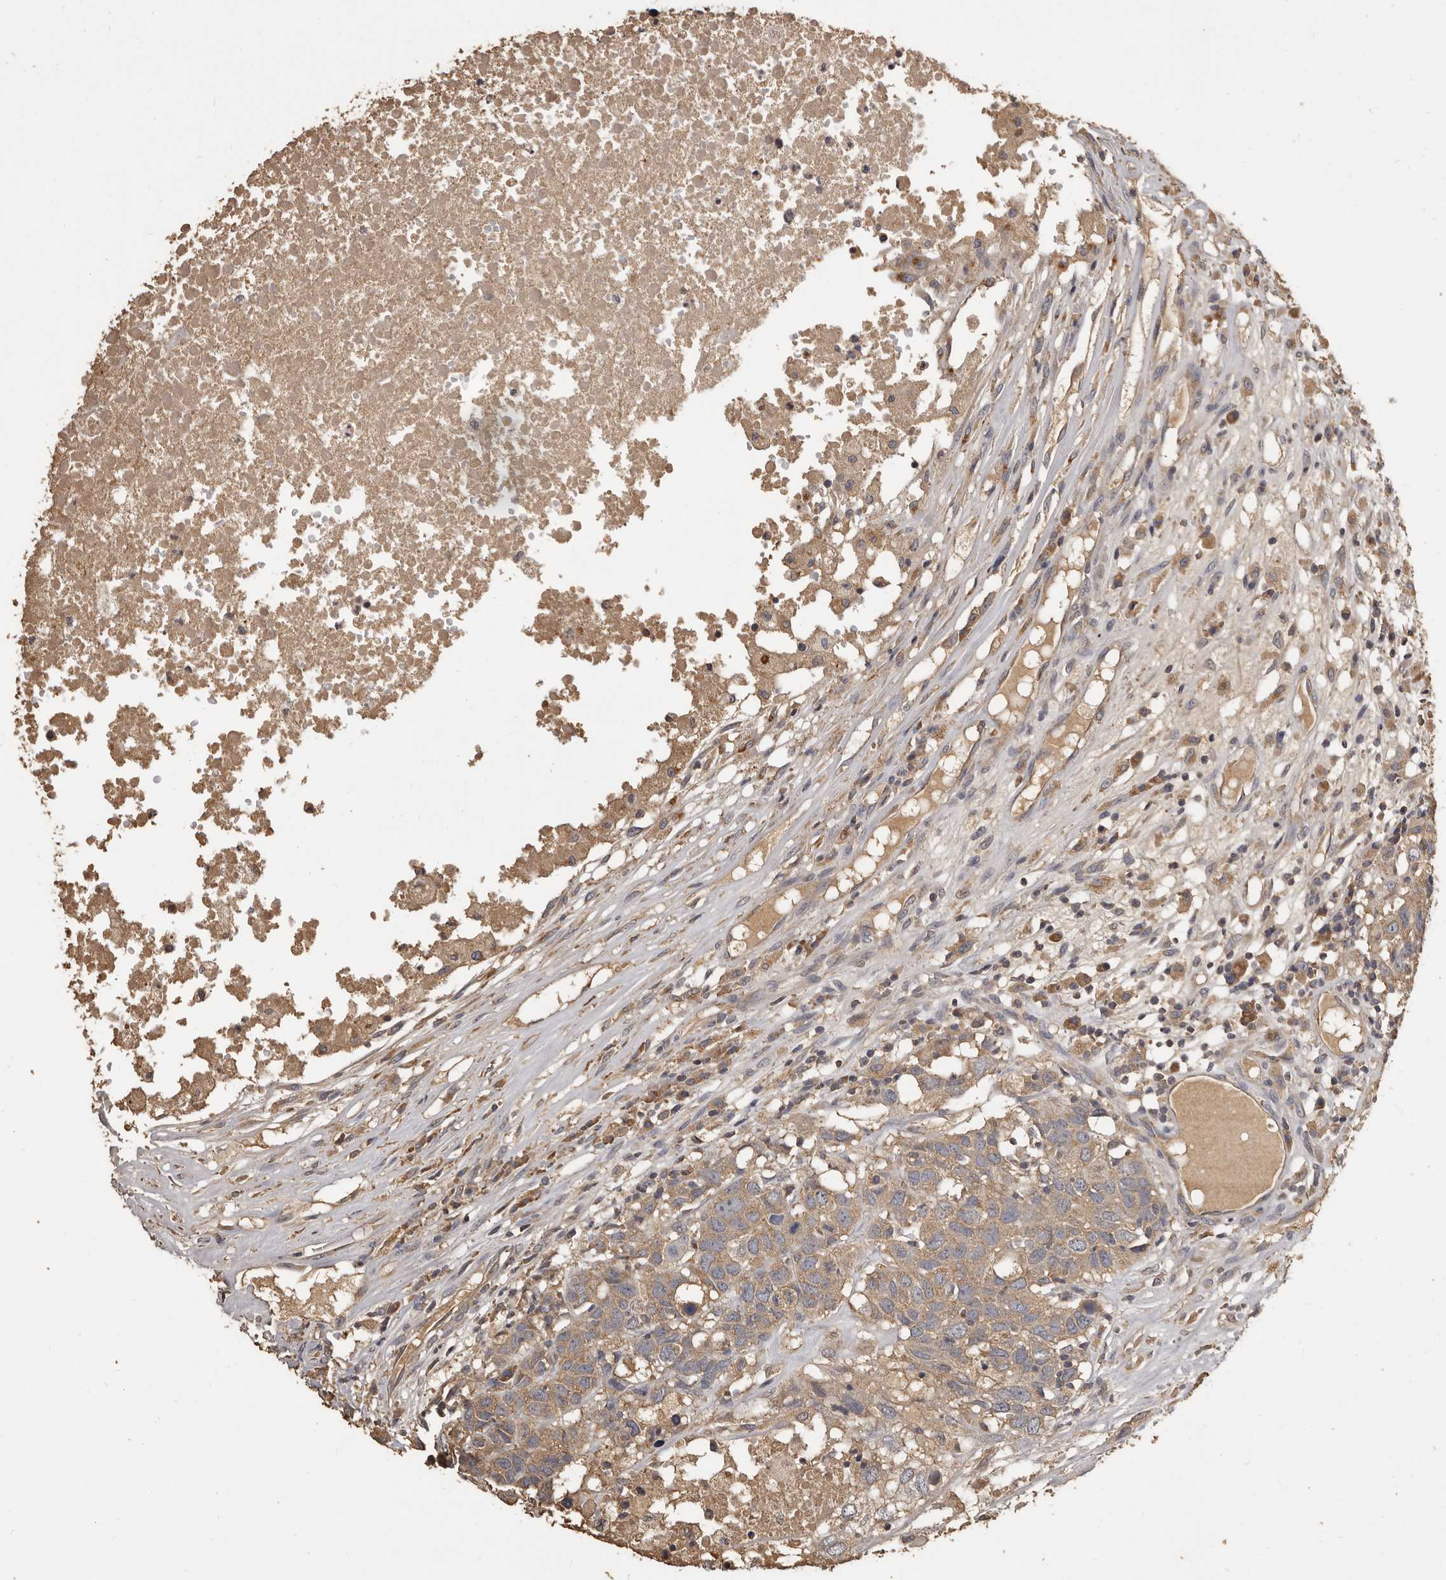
{"staining": {"intensity": "moderate", "quantity": ">75%", "location": "cytoplasmic/membranous"}, "tissue": "head and neck cancer", "cell_type": "Tumor cells", "image_type": "cancer", "snomed": [{"axis": "morphology", "description": "Squamous cell carcinoma, NOS"}, {"axis": "topography", "description": "Head-Neck"}], "caption": "About >75% of tumor cells in head and neck cancer demonstrate moderate cytoplasmic/membranous protein staining as visualized by brown immunohistochemical staining.", "gene": "MGAT5", "patient": {"sex": "male", "age": 66}}